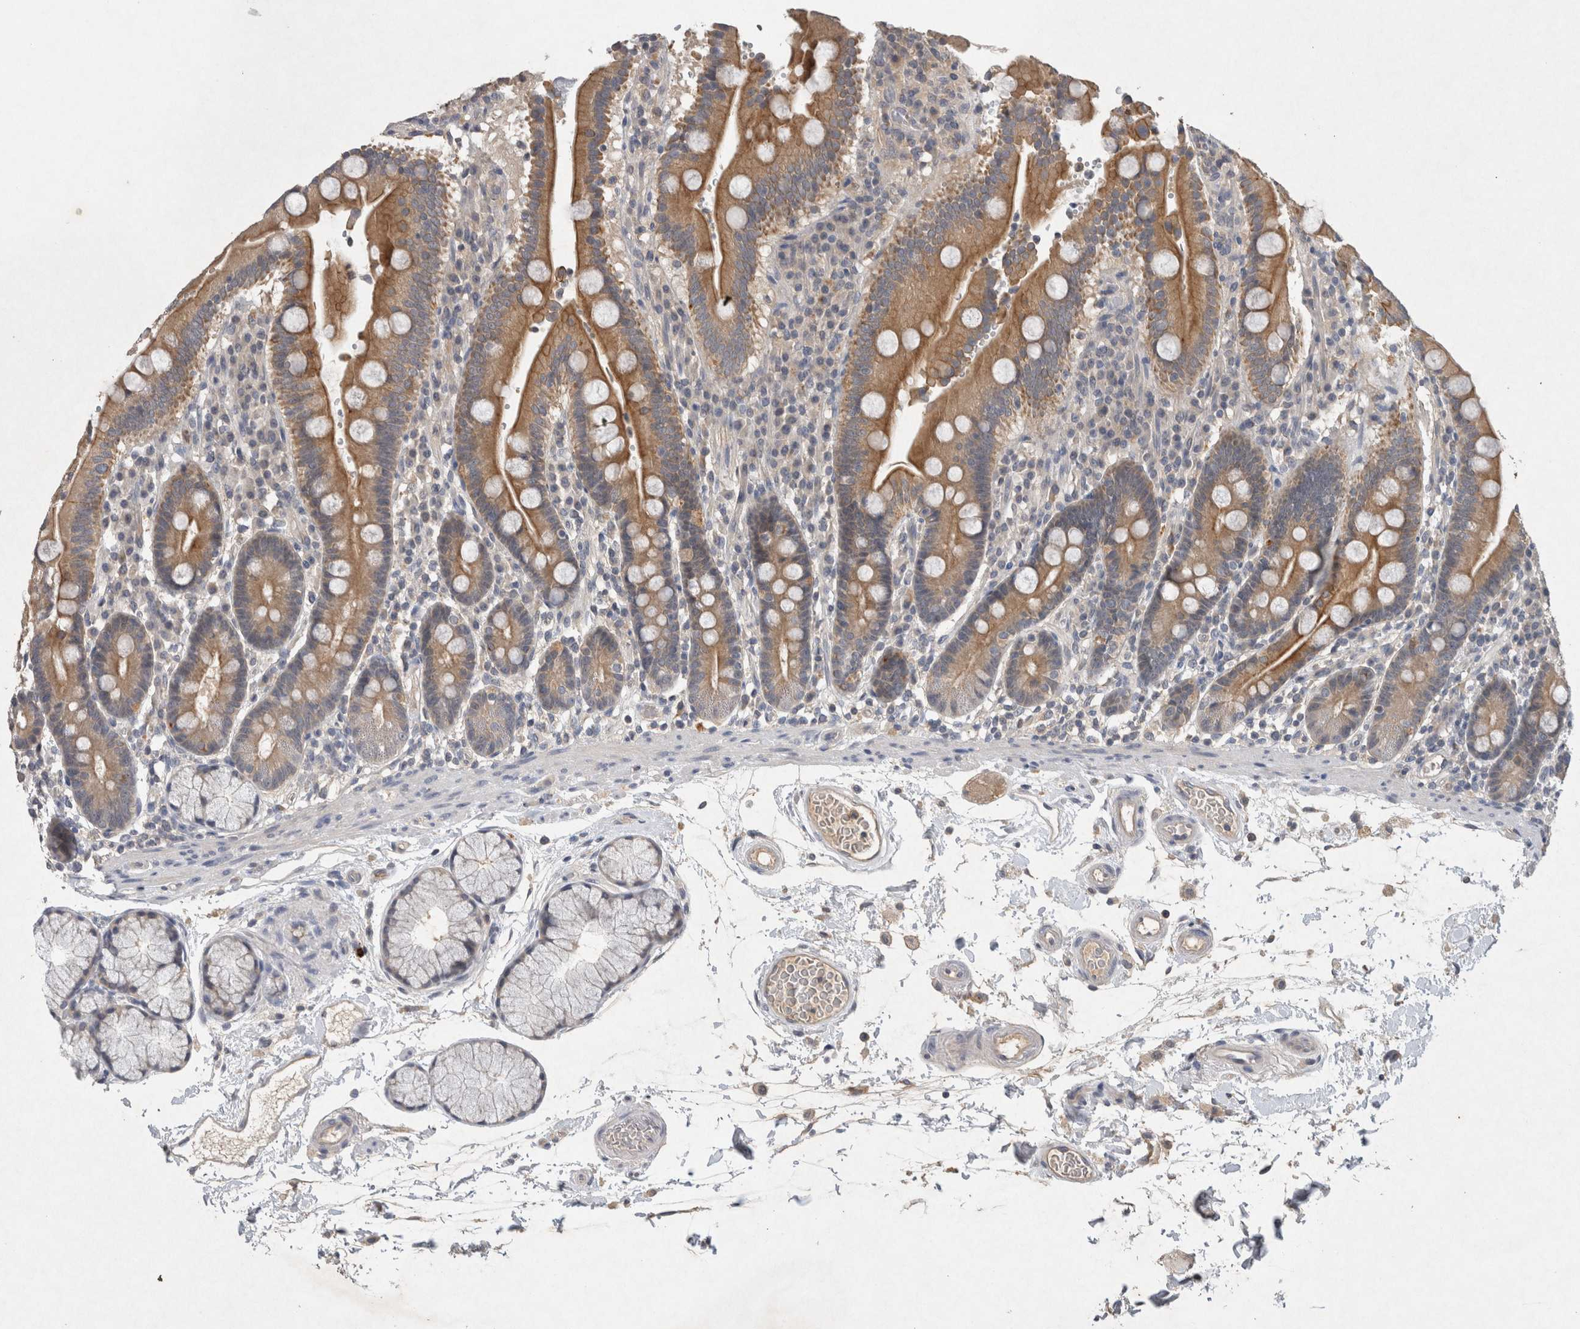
{"staining": {"intensity": "strong", "quantity": ">75%", "location": "cytoplasmic/membranous"}, "tissue": "duodenum", "cell_type": "Glandular cells", "image_type": "normal", "snomed": [{"axis": "morphology", "description": "Normal tissue, NOS"}, {"axis": "topography", "description": "Small intestine, NOS"}], "caption": "This is an image of immunohistochemistry (IHC) staining of normal duodenum, which shows strong expression in the cytoplasmic/membranous of glandular cells.", "gene": "HEXD", "patient": {"sex": "female", "age": 71}}